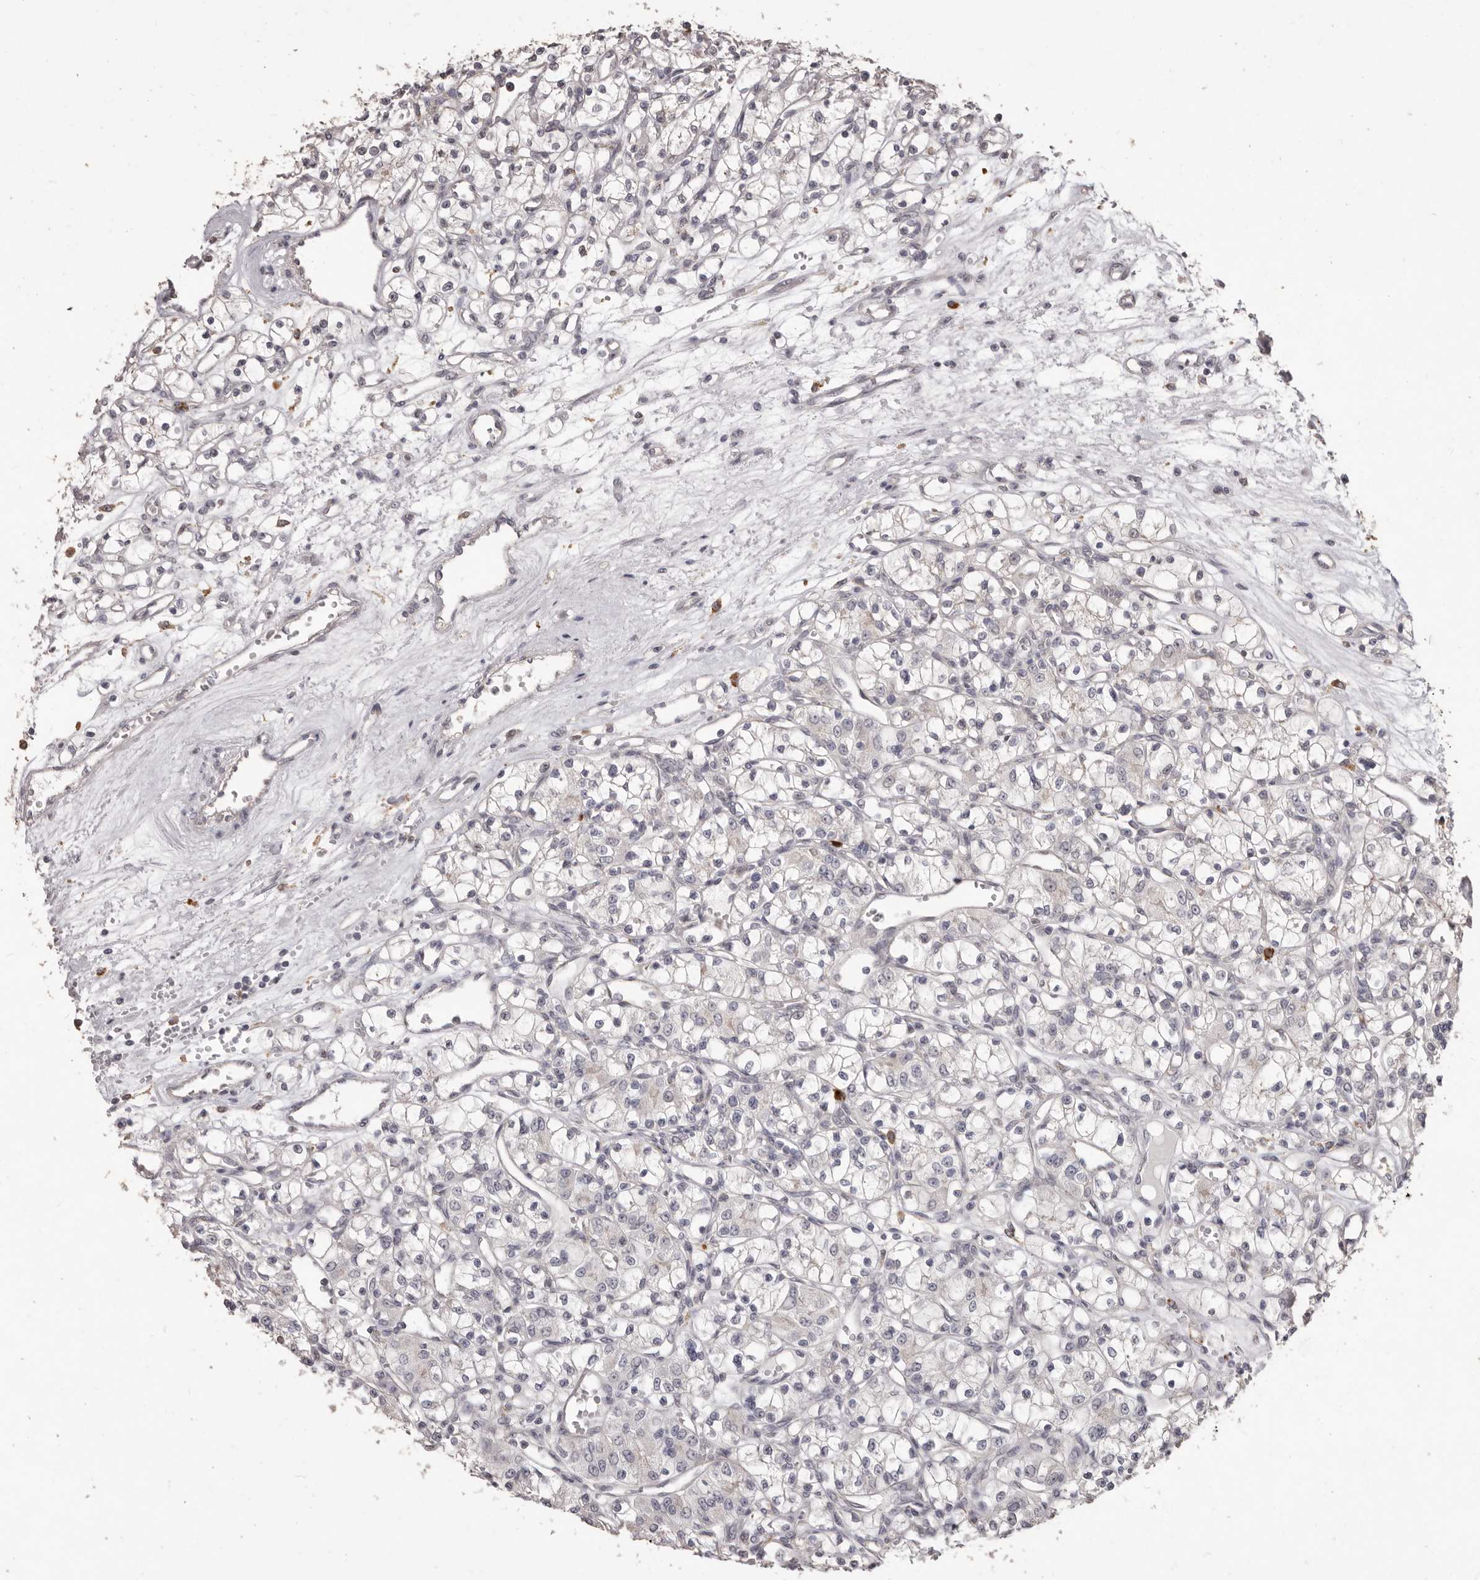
{"staining": {"intensity": "negative", "quantity": "none", "location": "none"}, "tissue": "renal cancer", "cell_type": "Tumor cells", "image_type": "cancer", "snomed": [{"axis": "morphology", "description": "Adenocarcinoma, NOS"}, {"axis": "topography", "description": "Kidney"}], "caption": "Tumor cells show no significant protein staining in renal adenocarcinoma.", "gene": "PRSS27", "patient": {"sex": "female", "age": 59}}